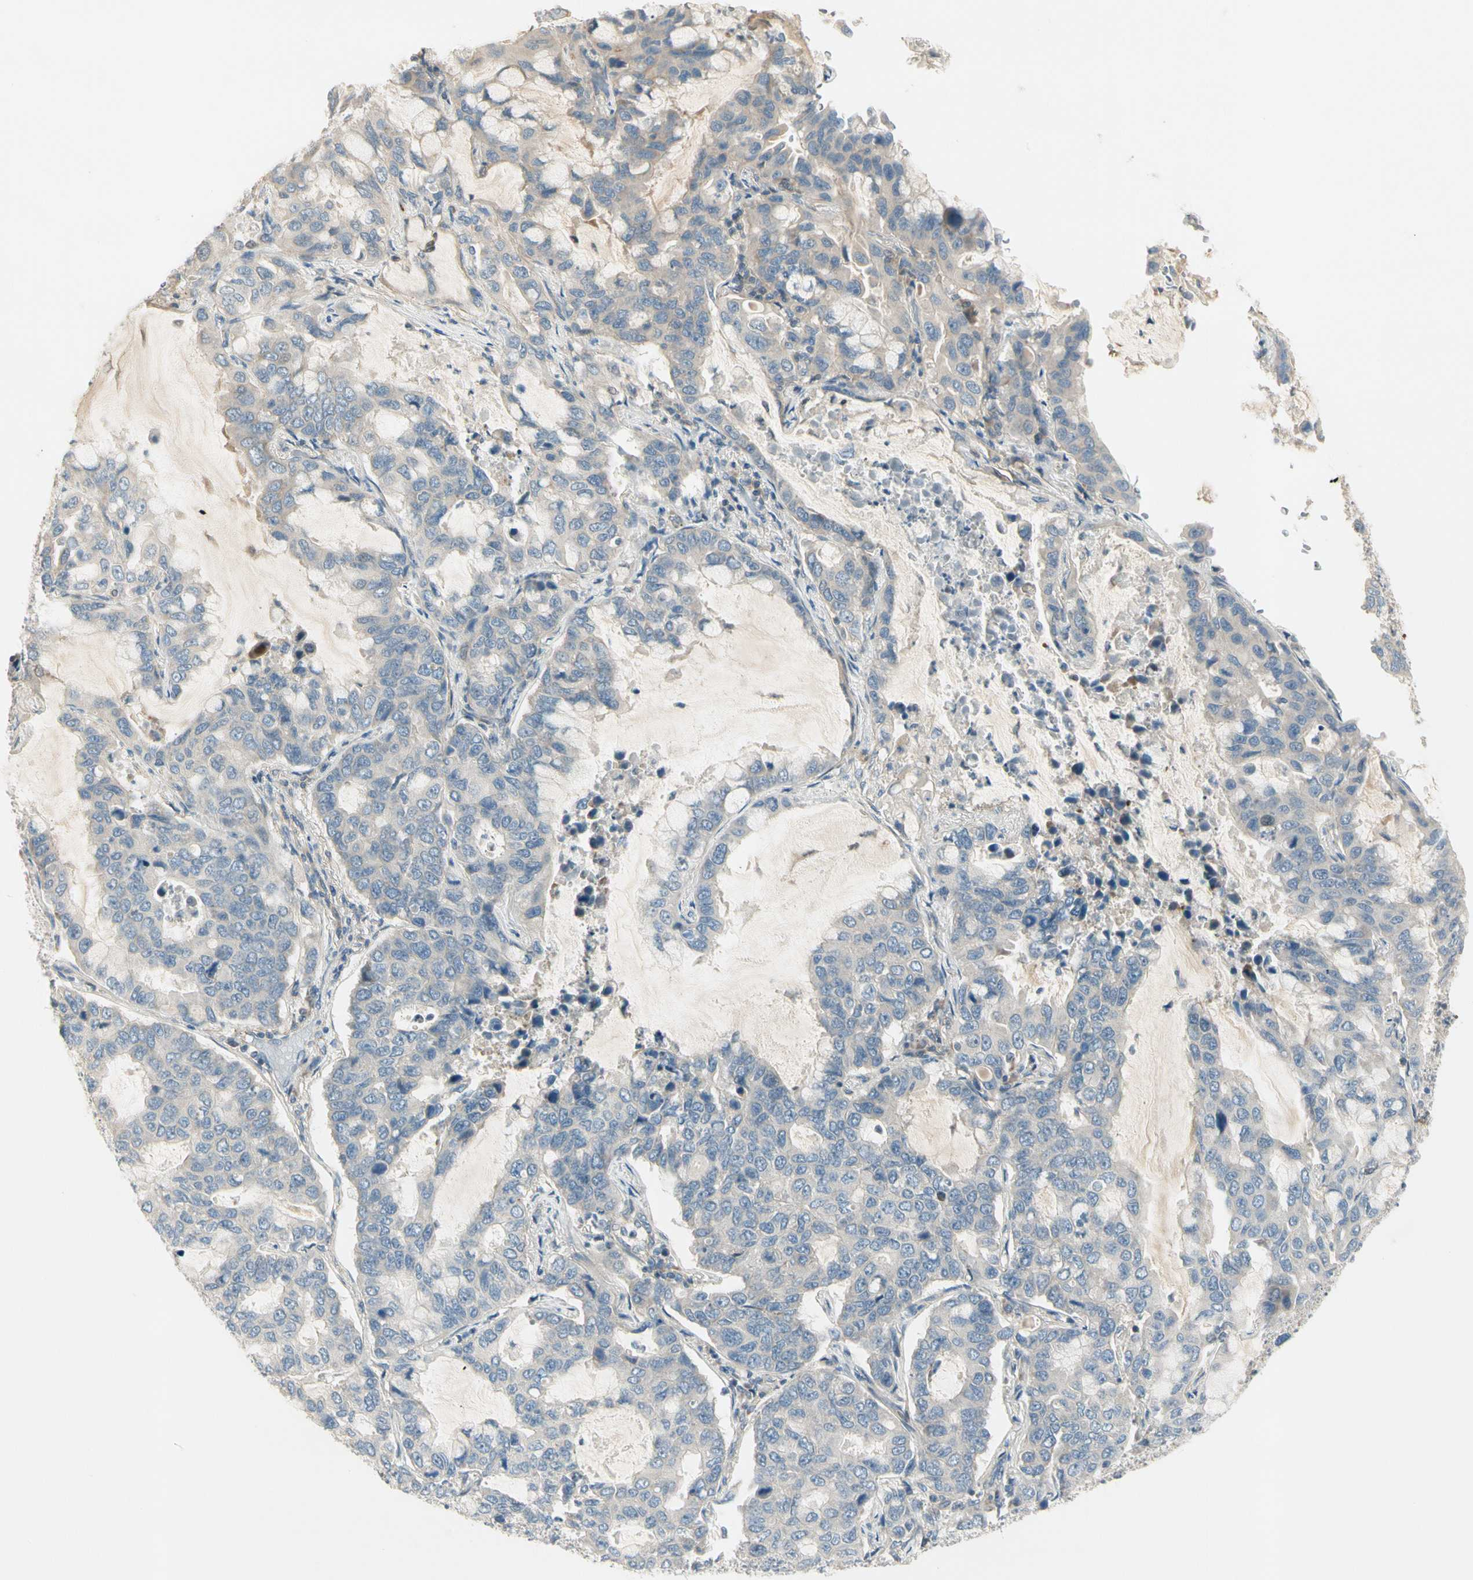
{"staining": {"intensity": "negative", "quantity": "none", "location": "none"}, "tissue": "lung cancer", "cell_type": "Tumor cells", "image_type": "cancer", "snomed": [{"axis": "morphology", "description": "Adenocarcinoma, NOS"}, {"axis": "topography", "description": "Lung"}], "caption": "Immunohistochemistry micrograph of lung adenocarcinoma stained for a protein (brown), which exhibits no staining in tumor cells.", "gene": "ADGRA3", "patient": {"sex": "male", "age": 64}}